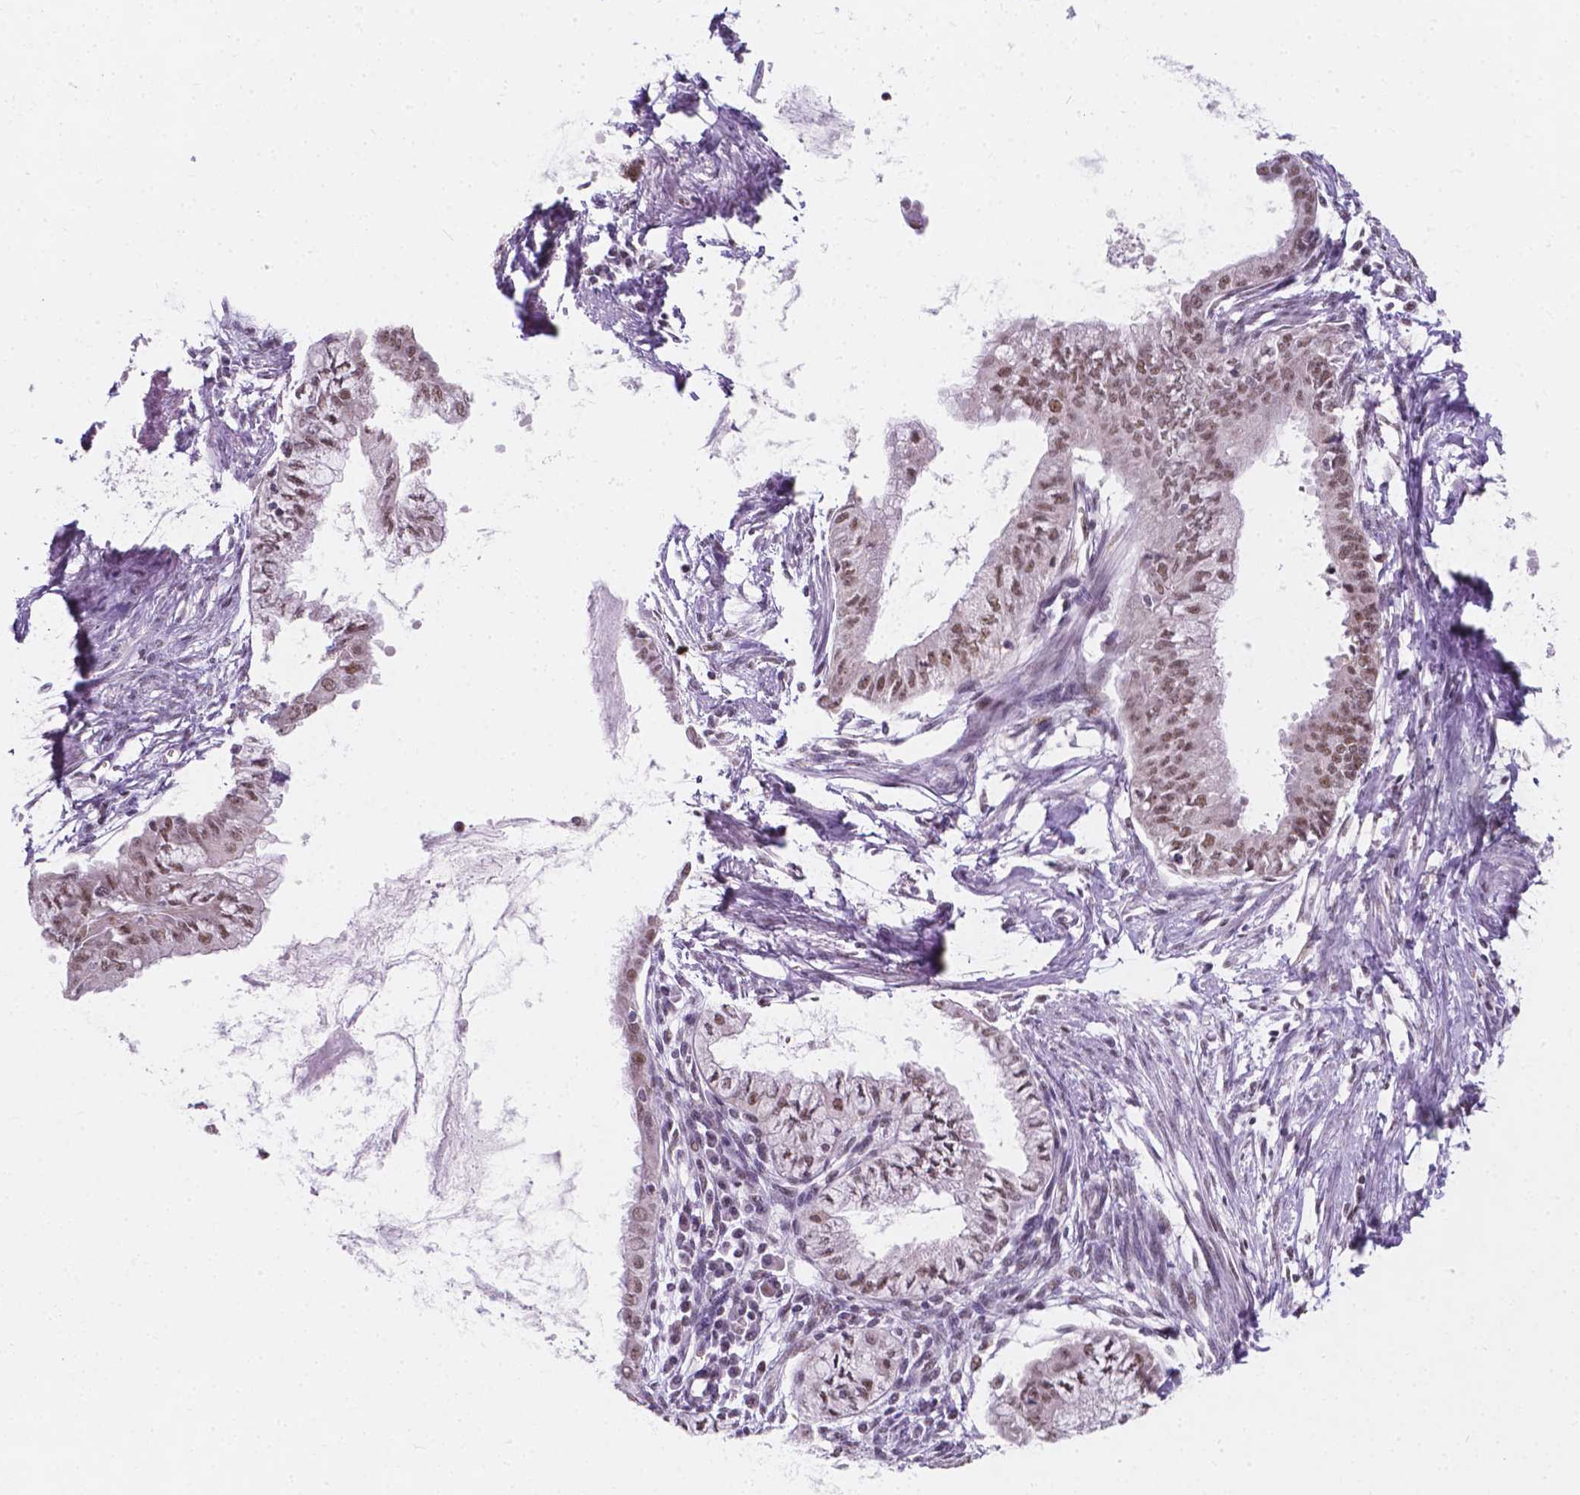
{"staining": {"intensity": "moderate", "quantity": "25%-75%", "location": "nuclear"}, "tissue": "endometrial cancer", "cell_type": "Tumor cells", "image_type": "cancer", "snomed": [{"axis": "morphology", "description": "Adenocarcinoma, NOS"}, {"axis": "topography", "description": "Endometrium"}], "caption": "A brown stain labels moderate nuclear positivity of a protein in human endometrial cancer tumor cells.", "gene": "BCAS2", "patient": {"sex": "female", "age": 76}}